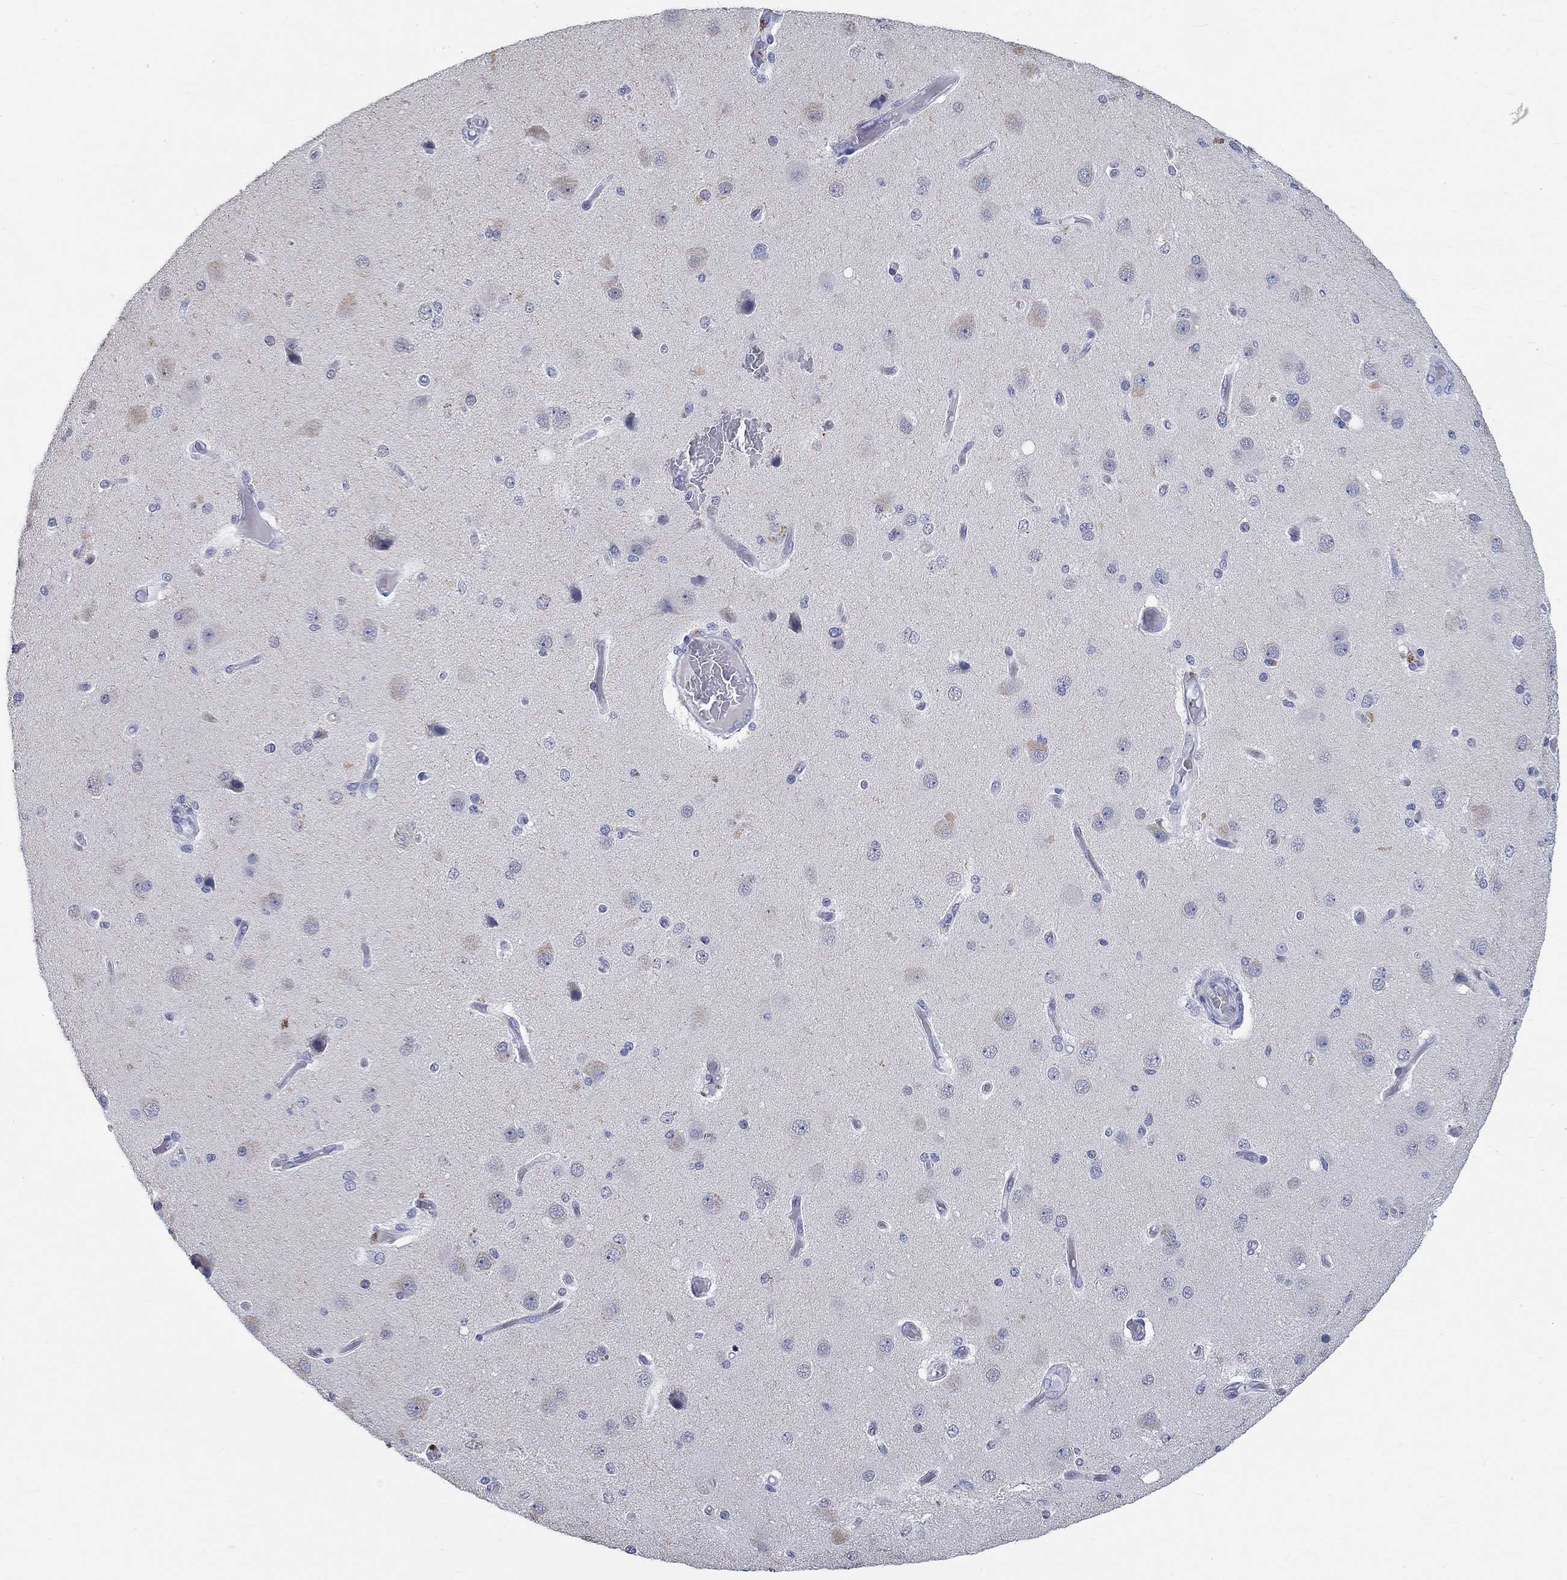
{"staining": {"intensity": "negative", "quantity": "none", "location": "none"}, "tissue": "cerebral cortex", "cell_type": "Endothelial cells", "image_type": "normal", "snomed": [{"axis": "morphology", "description": "Normal tissue, NOS"}, {"axis": "morphology", "description": "Glioma, malignant, High grade"}, {"axis": "topography", "description": "Cerebral cortex"}], "caption": "High magnification brightfield microscopy of normal cerebral cortex stained with DAB (3,3'-diaminobenzidine) (brown) and counterstained with hematoxylin (blue): endothelial cells show no significant positivity. The staining is performed using DAB brown chromogen with nuclei counter-stained in using hematoxylin.", "gene": "ANKS1B", "patient": {"sex": "male", "age": 77}}